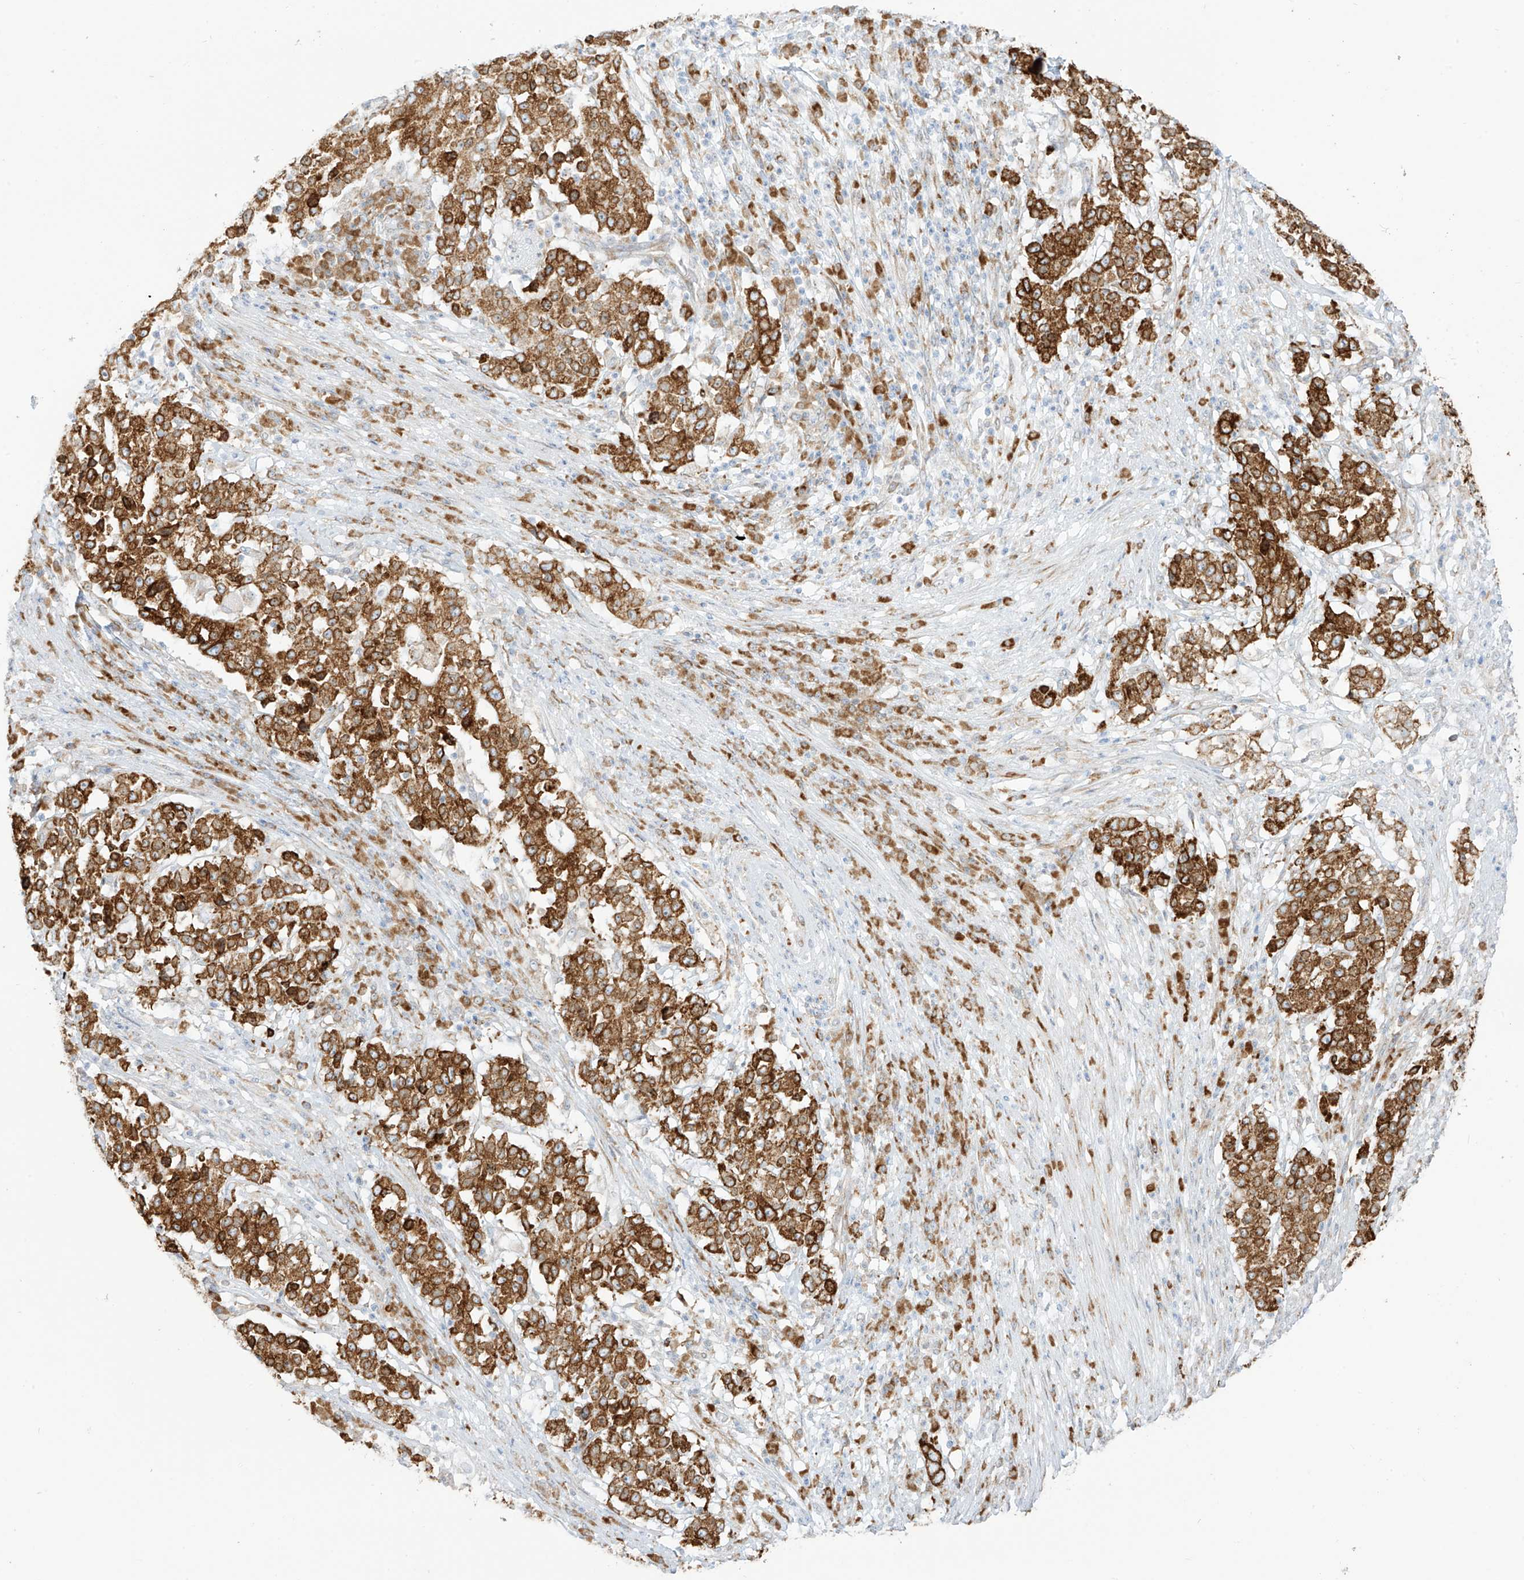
{"staining": {"intensity": "moderate", "quantity": ">75%", "location": "cytoplasmic/membranous"}, "tissue": "stomach cancer", "cell_type": "Tumor cells", "image_type": "cancer", "snomed": [{"axis": "morphology", "description": "Adenocarcinoma, NOS"}, {"axis": "topography", "description": "Stomach"}], "caption": "A medium amount of moderate cytoplasmic/membranous staining is identified in approximately >75% of tumor cells in stomach cancer tissue.", "gene": "LRRC59", "patient": {"sex": "male", "age": 59}}